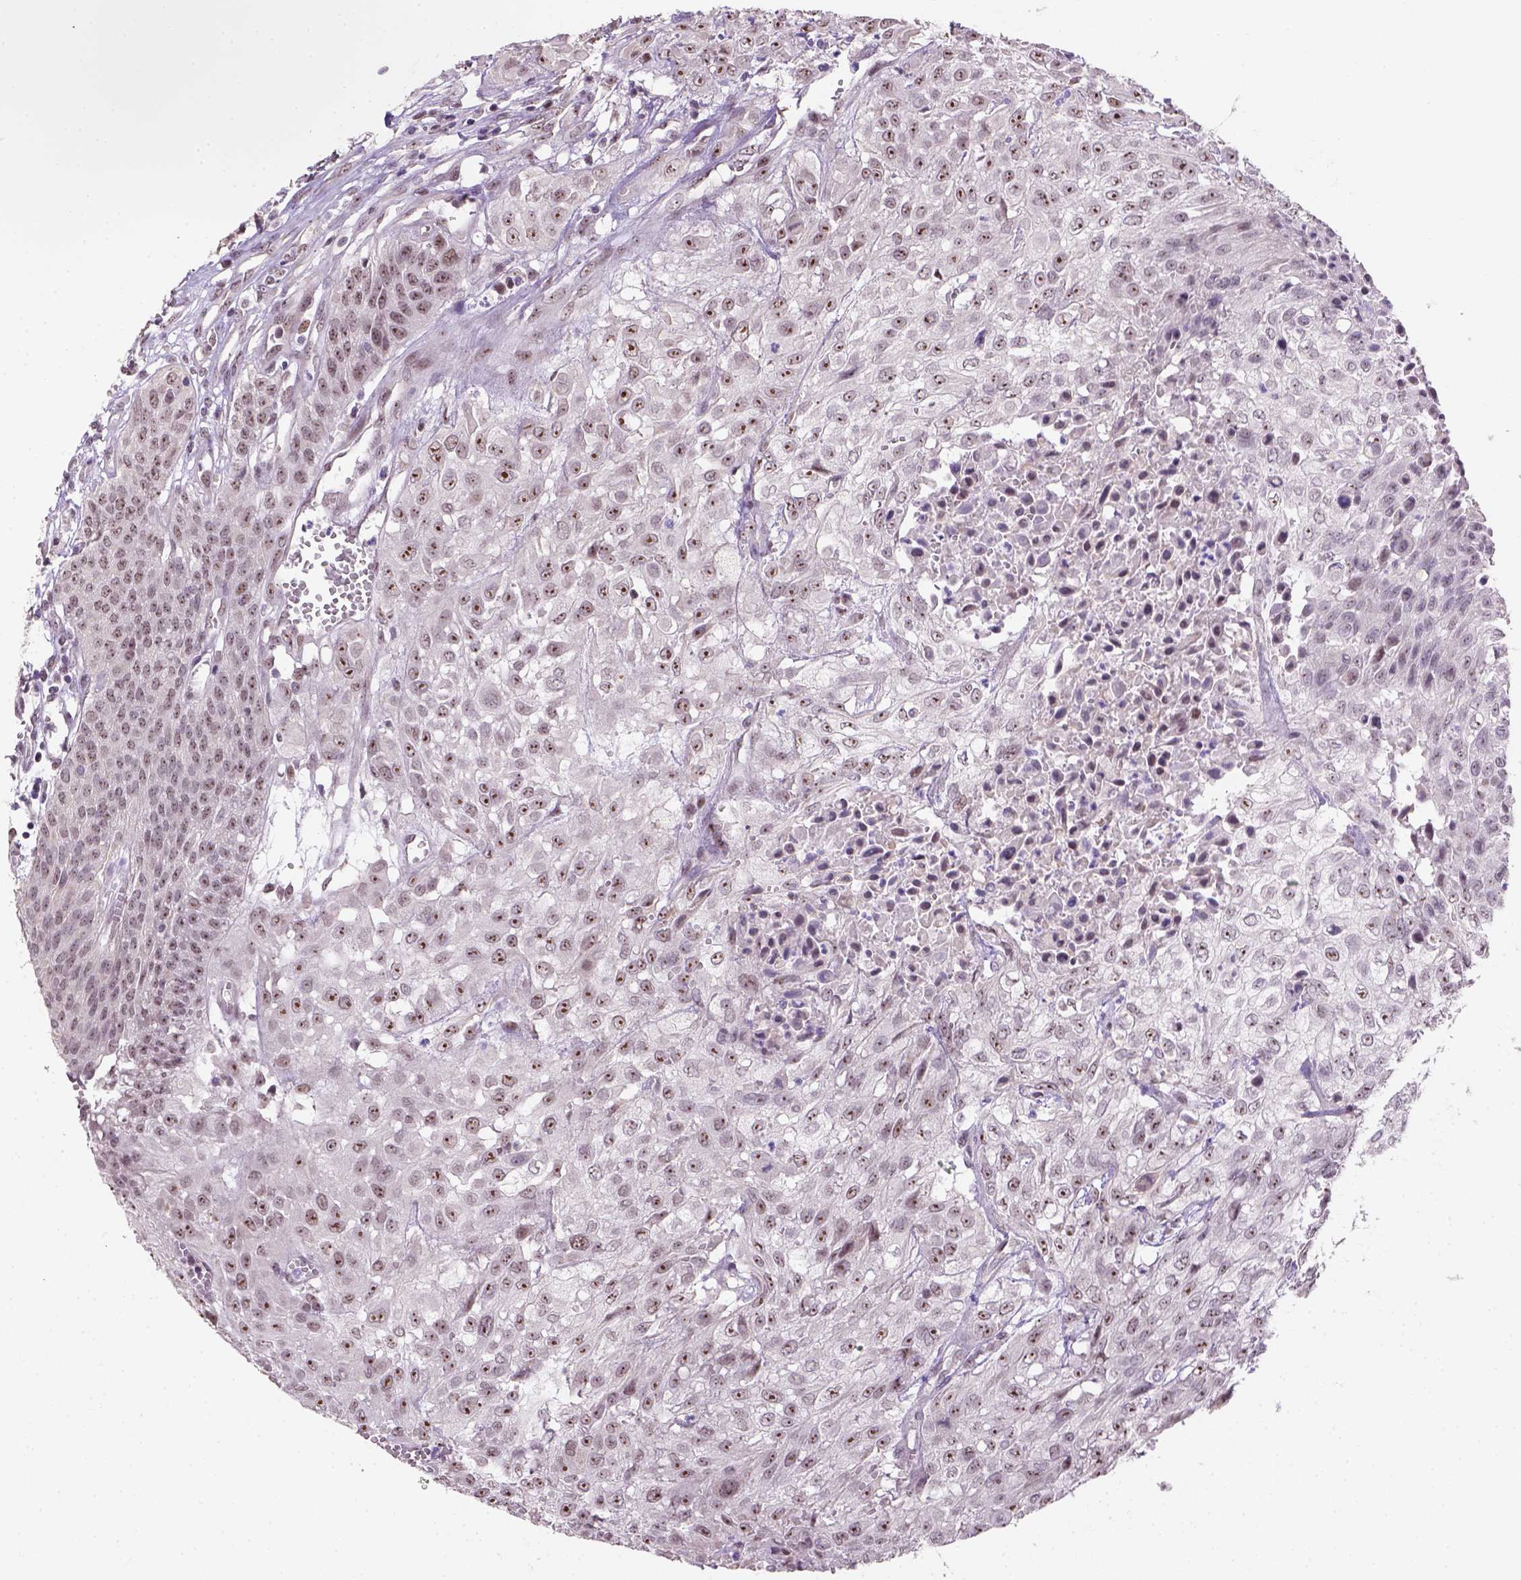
{"staining": {"intensity": "strong", "quantity": ">75%", "location": "nuclear"}, "tissue": "urothelial cancer", "cell_type": "Tumor cells", "image_type": "cancer", "snomed": [{"axis": "morphology", "description": "Urothelial carcinoma, High grade"}, {"axis": "topography", "description": "Urinary bladder"}], "caption": "Protein positivity by IHC displays strong nuclear positivity in approximately >75% of tumor cells in urothelial carcinoma (high-grade).", "gene": "DDX50", "patient": {"sex": "male", "age": 57}}